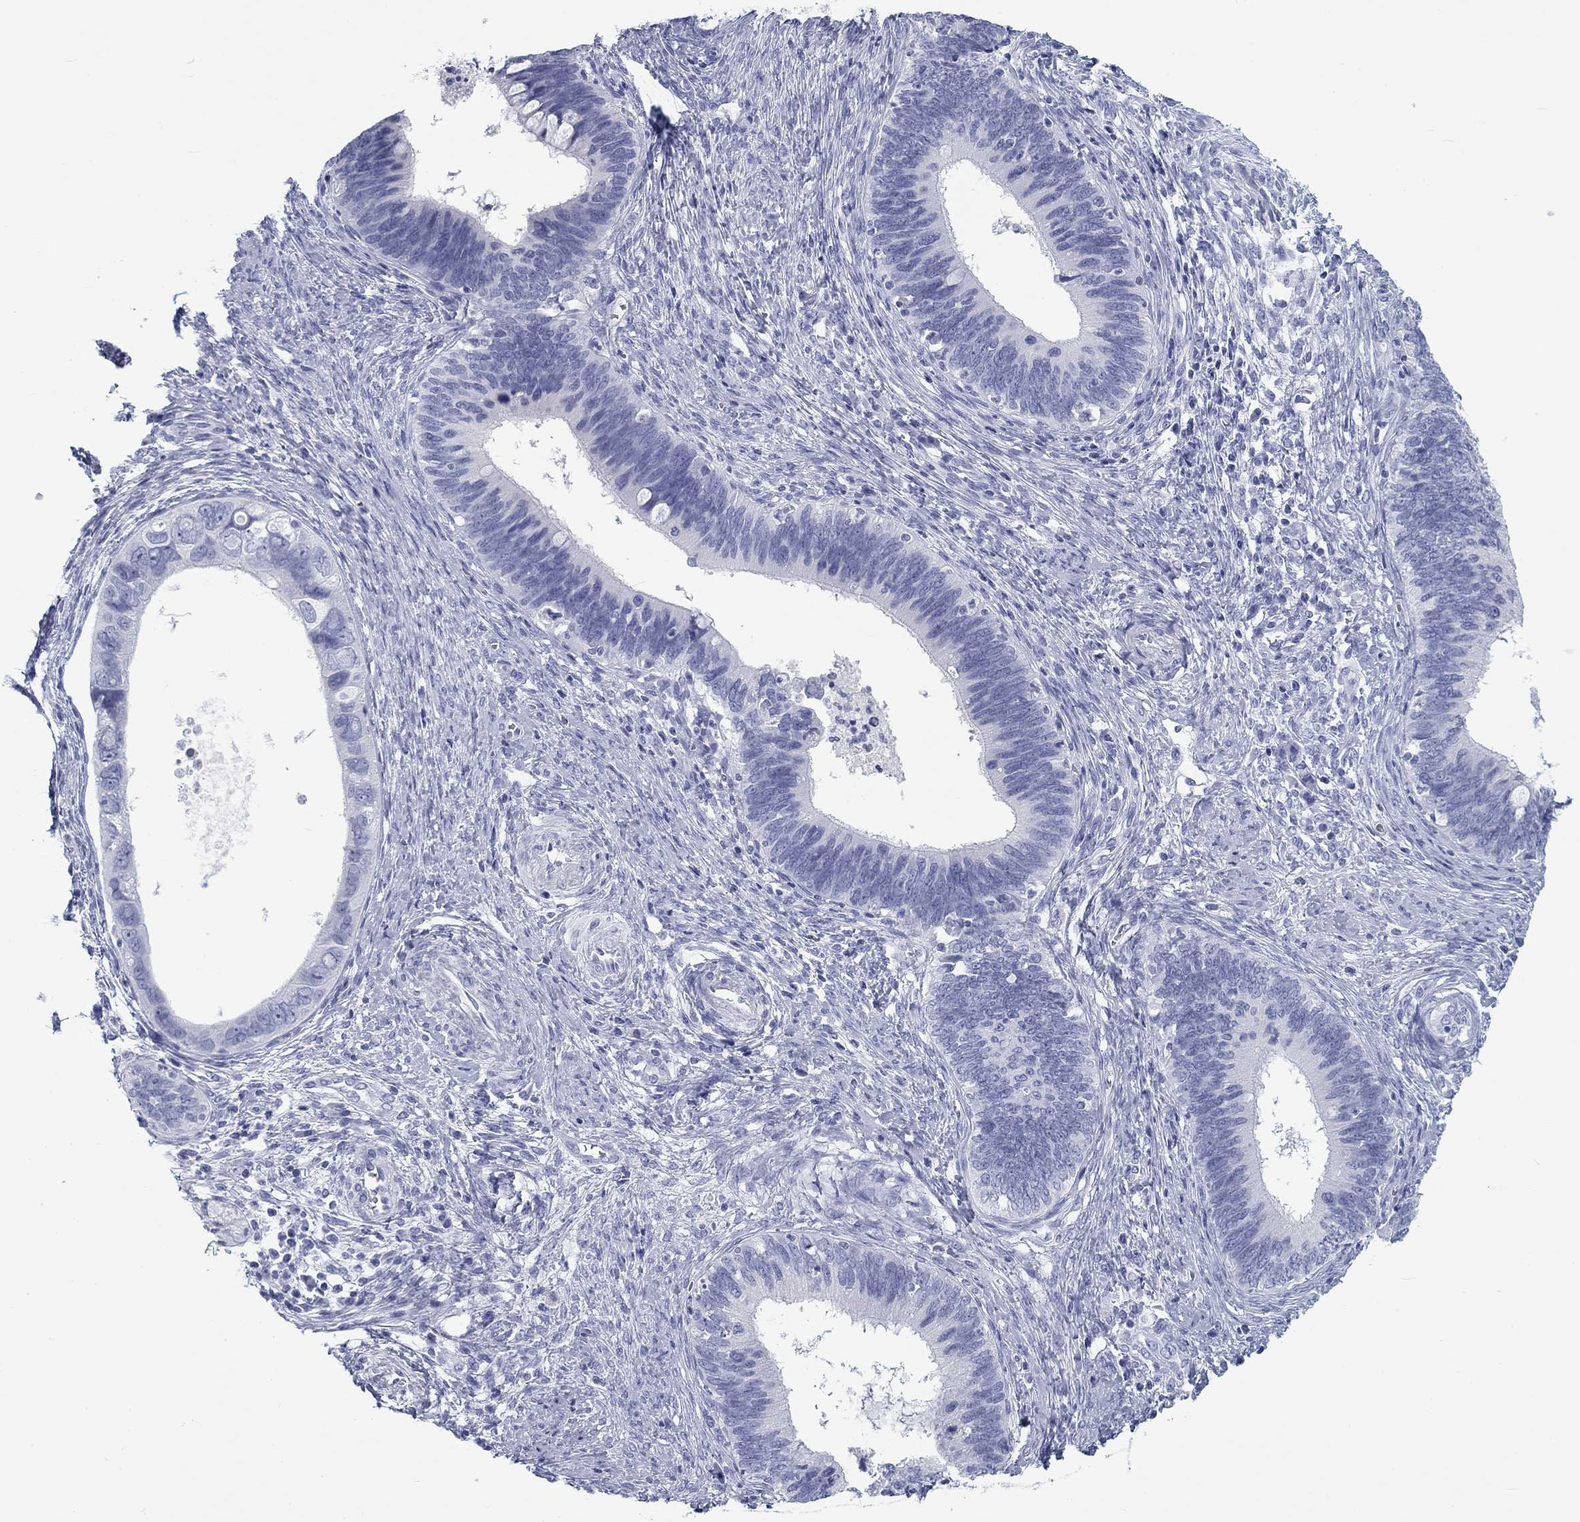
{"staining": {"intensity": "negative", "quantity": "none", "location": "none"}, "tissue": "cervical cancer", "cell_type": "Tumor cells", "image_type": "cancer", "snomed": [{"axis": "morphology", "description": "Adenocarcinoma, NOS"}, {"axis": "topography", "description": "Cervix"}], "caption": "There is no significant positivity in tumor cells of cervical adenocarcinoma. The staining is performed using DAB brown chromogen with nuclei counter-stained in using hematoxylin.", "gene": "CALB1", "patient": {"sex": "female", "age": 42}}